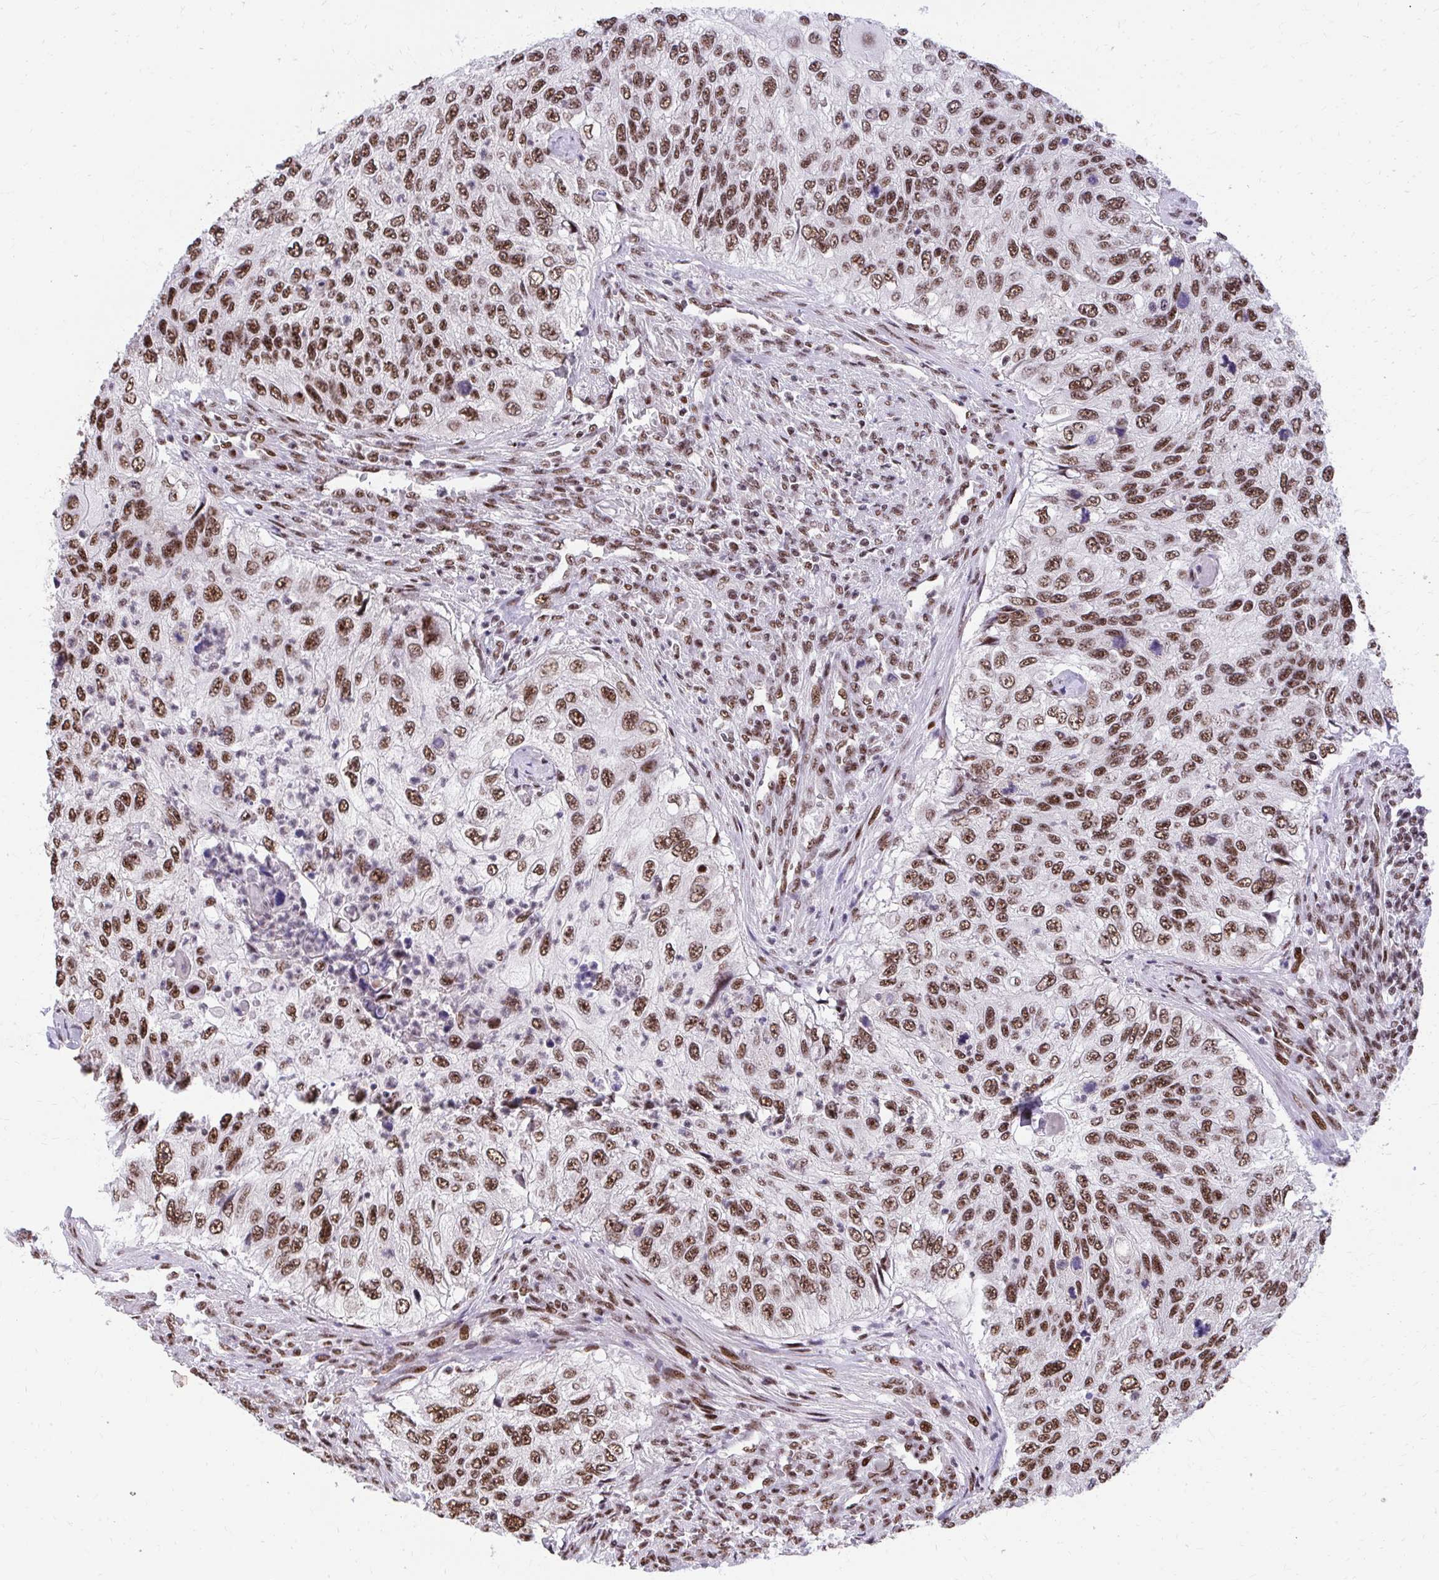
{"staining": {"intensity": "moderate", "quantity": ">75%", "location": "nuclear"}, "tissue": "urothelial cancer", "cell_type": "Tumor cells", "image_type": "cancer", "snomed": [{"axis": "morphology", "description": "Urothelial carcinoma, High grade"}, {"axis": "topography", "description": "Urinary bladder"}], "caption": "Protein expression analysis of human urothelial cancer reveals moderate nuclear staining in approximately >75% of tumor cells.", "gene": "SYNE4", "patient": {"sex": "female", "age": 60}}